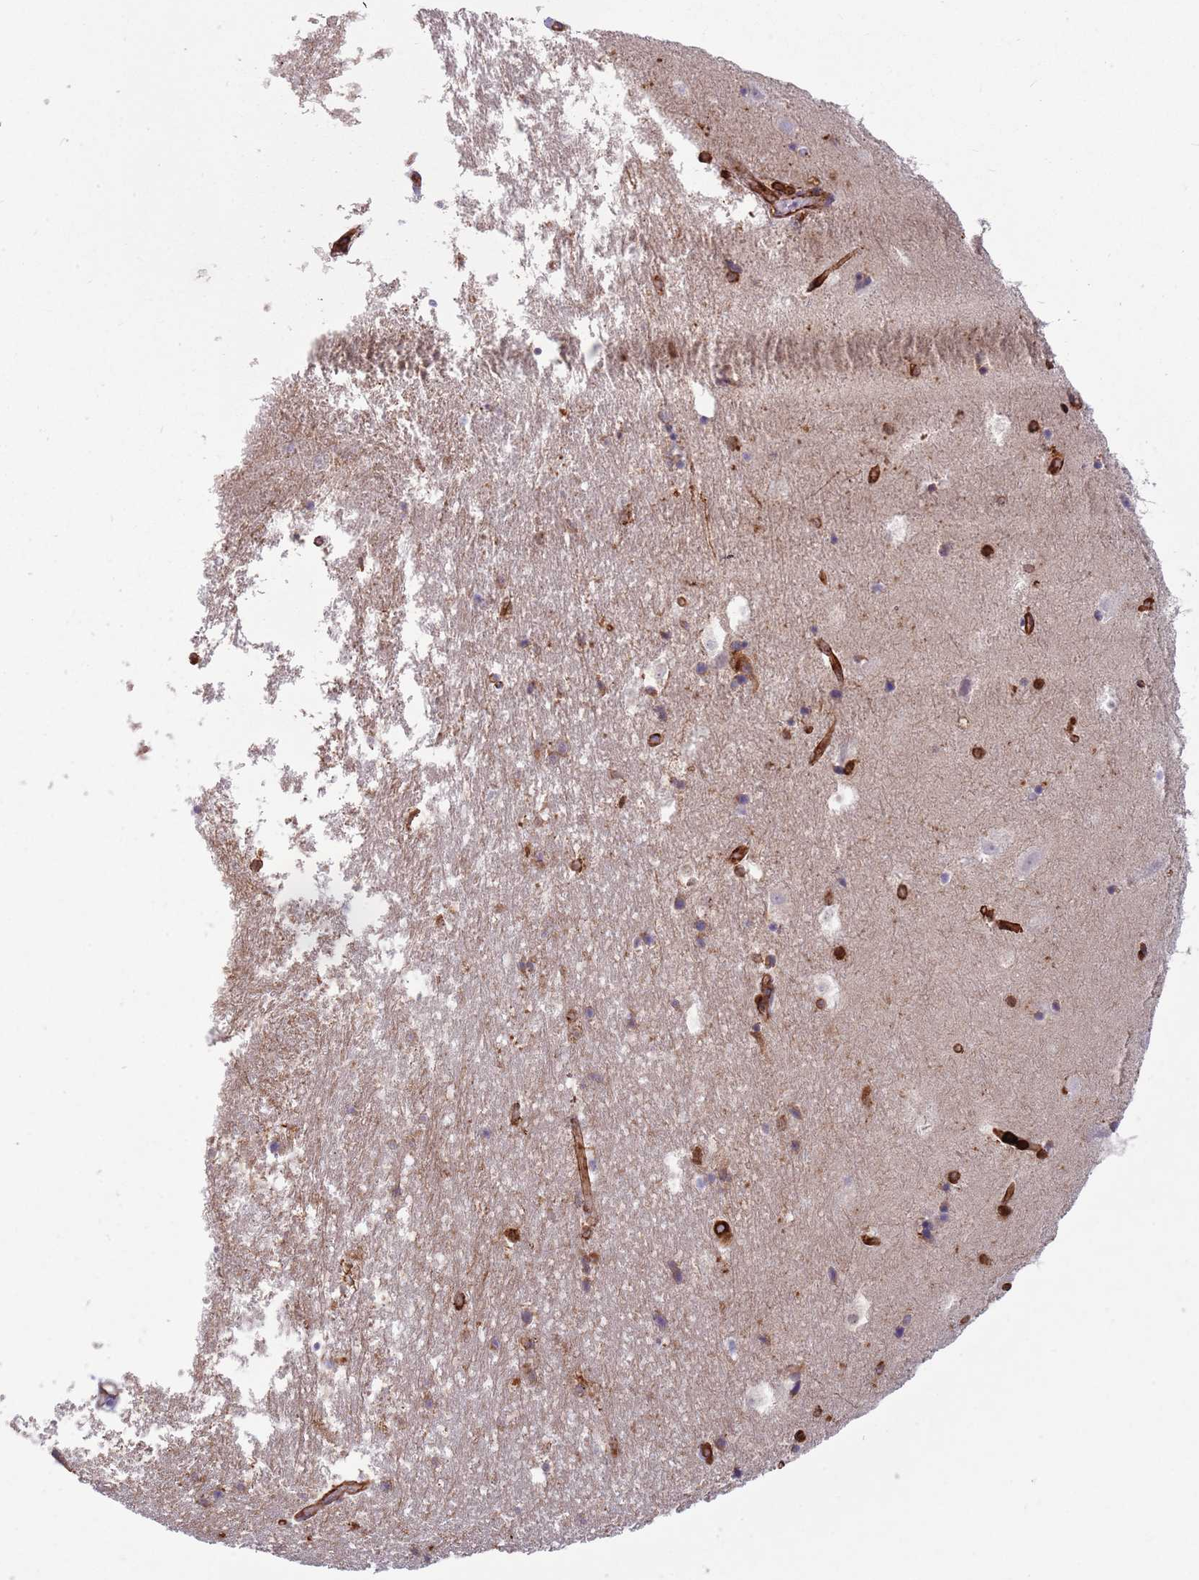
{"staining": {"intensity": "weak", "quantity": "<25%", "location": "cytoplasmic/membranous"}, "tissue": "hippocampus", "cell_type": "Glial cells", "image_type": "normal", "snomed": [{"axis": "morphology", "description": "Normal tissue, NOS"}, {"axis": "topography", "description": "Hippocampus"}], "caption": "A high-resolution image shows IHC staining of normal hippocampus, which shows no significant staining in glial cells.", "gene": "KBTBD6", "patient": {"sex": "female", "age": 52}}